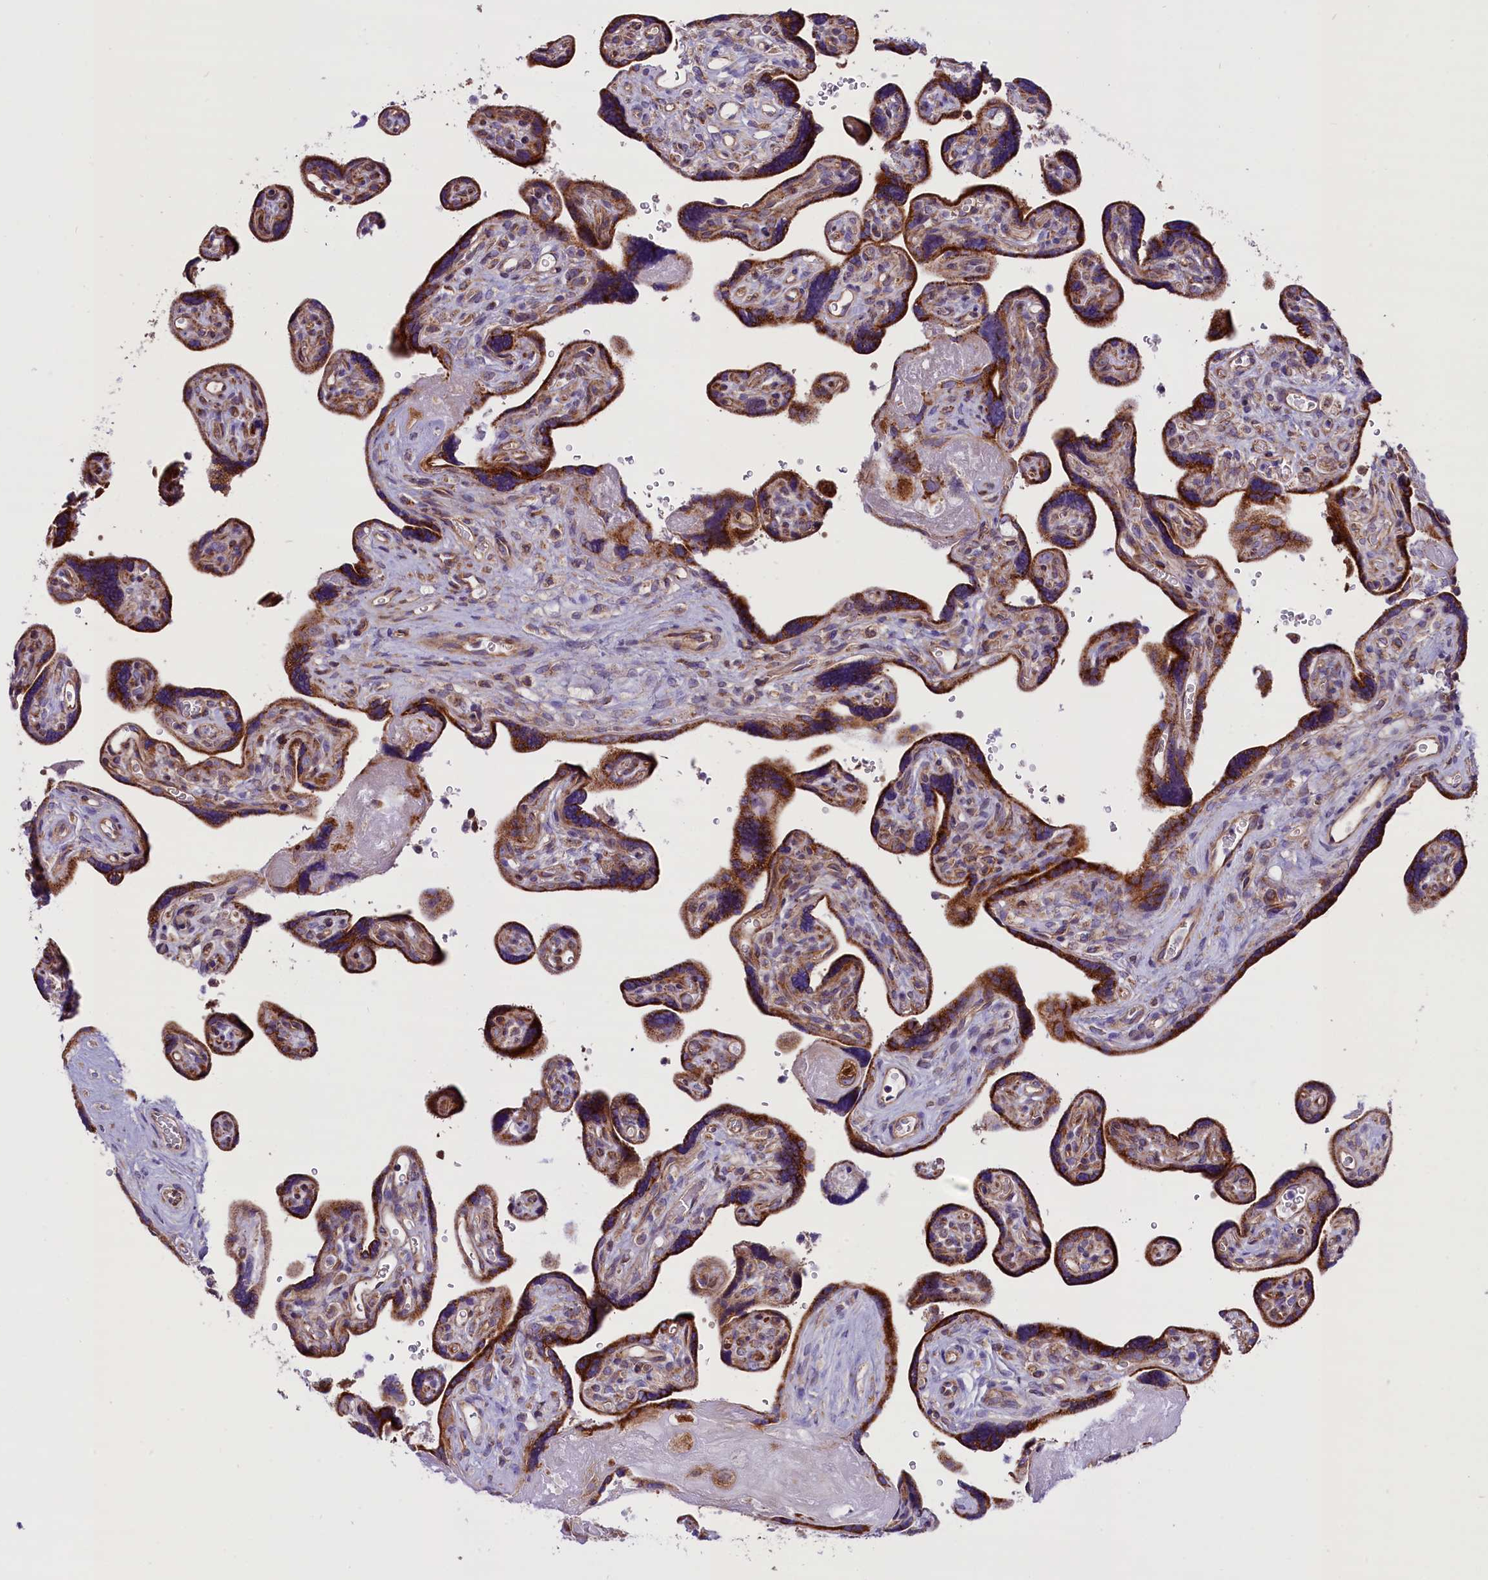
{"staining": {"intensity": "strong", "quantity": ">75%", "location": "cytoplasmic/membranous"}, "tissue": "placenta", "cell_type": "Trophoblastic cells", "image_type": "normal", "snomed": [{"axis": "morphology", "description": "Normal tissue, NOS"}, {"axis": "topography", "description": "Placenta"}], "caption": "Placenta stained with DAB IHC shows high levels of strong cytoplasmic/membranous staining in about >75% of trophoblastic cells. (Stains: DAB (3,3'-diaminobenzidine) in brown, nuclei in blue, Microscopy: brightfield microscopy at high magnification).", "gene": "PTPRU", "patient": {"sex": "female", "age": 39}}